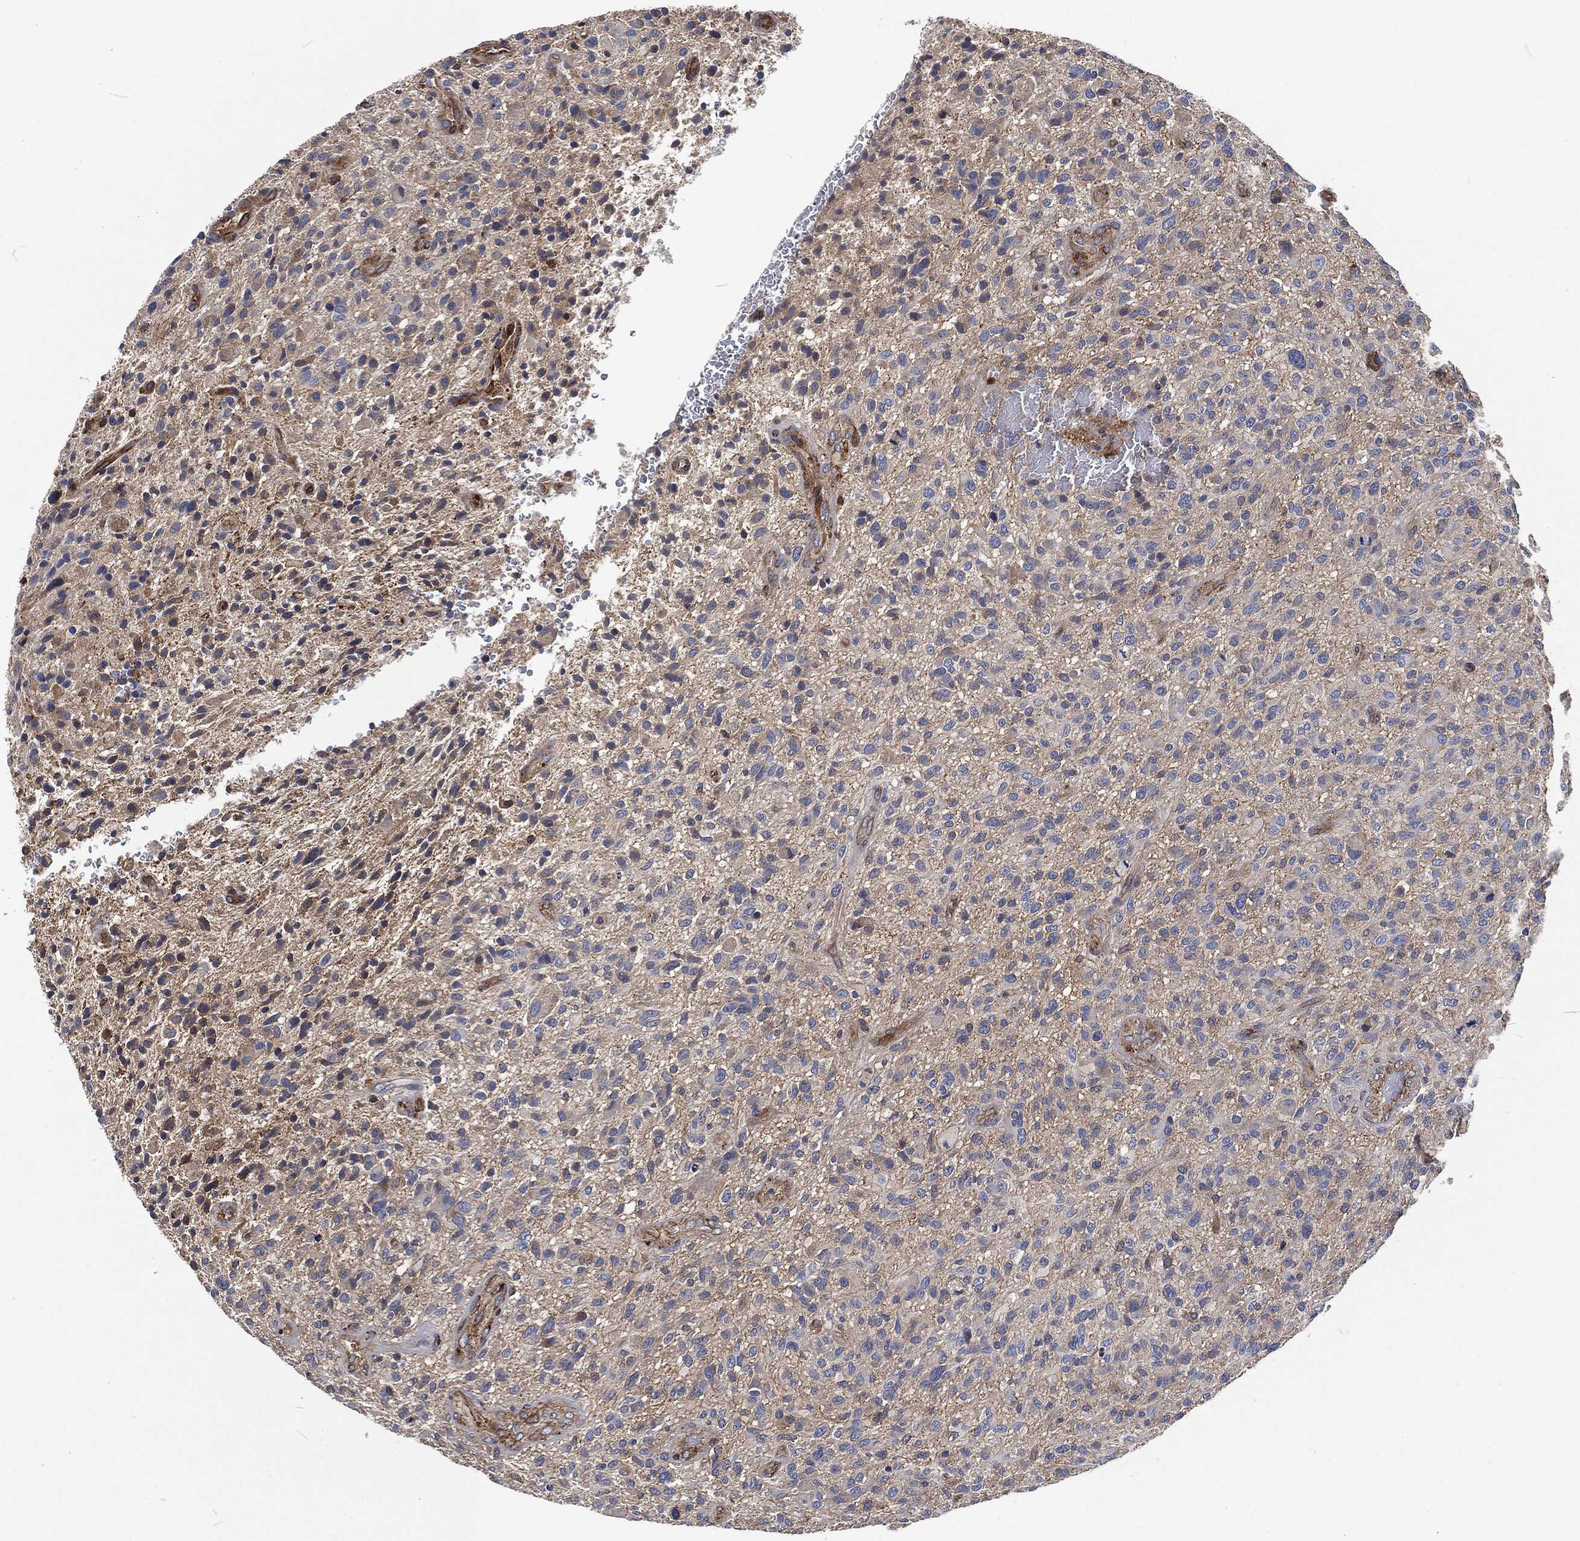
{"staining": {"intensity": "negative", "quantity": "none", "location": "none"}, "tissue": "glioma", "cell_type": "Tumor cells", "image_type": "cancer", "snomed": [{"axis": "morphology", "description": "Glioma, malignant, High grade"}, {"axis": "topography", "description": "Brain"}], "caption": "Immunohistochemistry (IHC) image of glioma stained for a protein (brown), which exhibits no staining in tumor cells.", "gene": "LGALS9", "patient": {"sex": "male", "age": 47}}